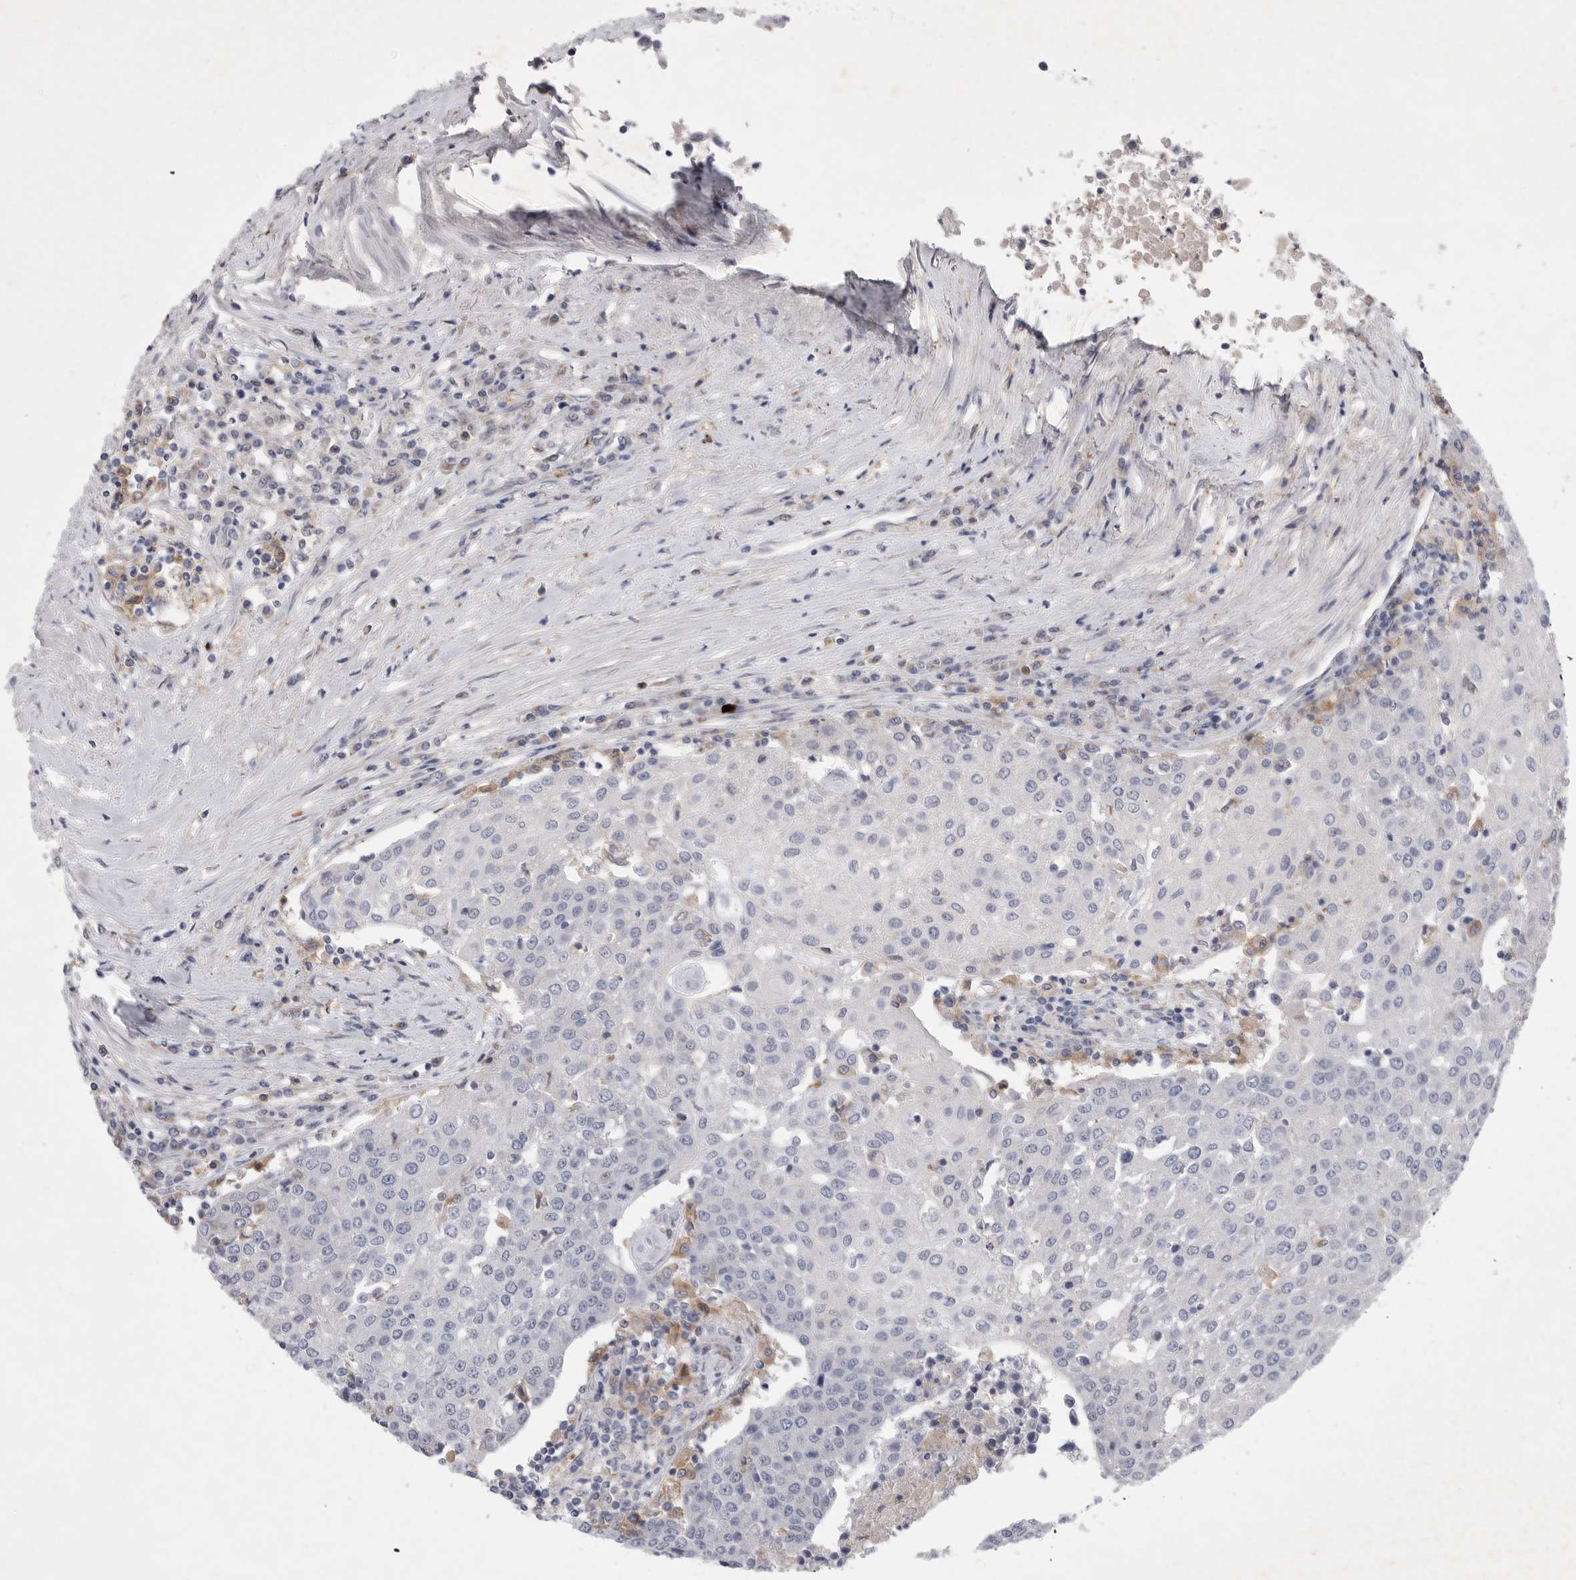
{"staining": {"intensity": "negative", "quantity": "none", "location": "none"}, "tissue": "urothelial cancer", "cell_type": "Tumor cells", "image_type": "cancer", "snomed": [{"axis": "morphology", "description": "Urothelial carcinoma, High grade"}, {"axis": "topography", "description": "Urinary bladder"}], "caption": "IHC of human urothelial cancer reveals no positivity in tumor cells.", "gene": "SIGLEC10", "patient": {"sex": "female", "age": 85}}